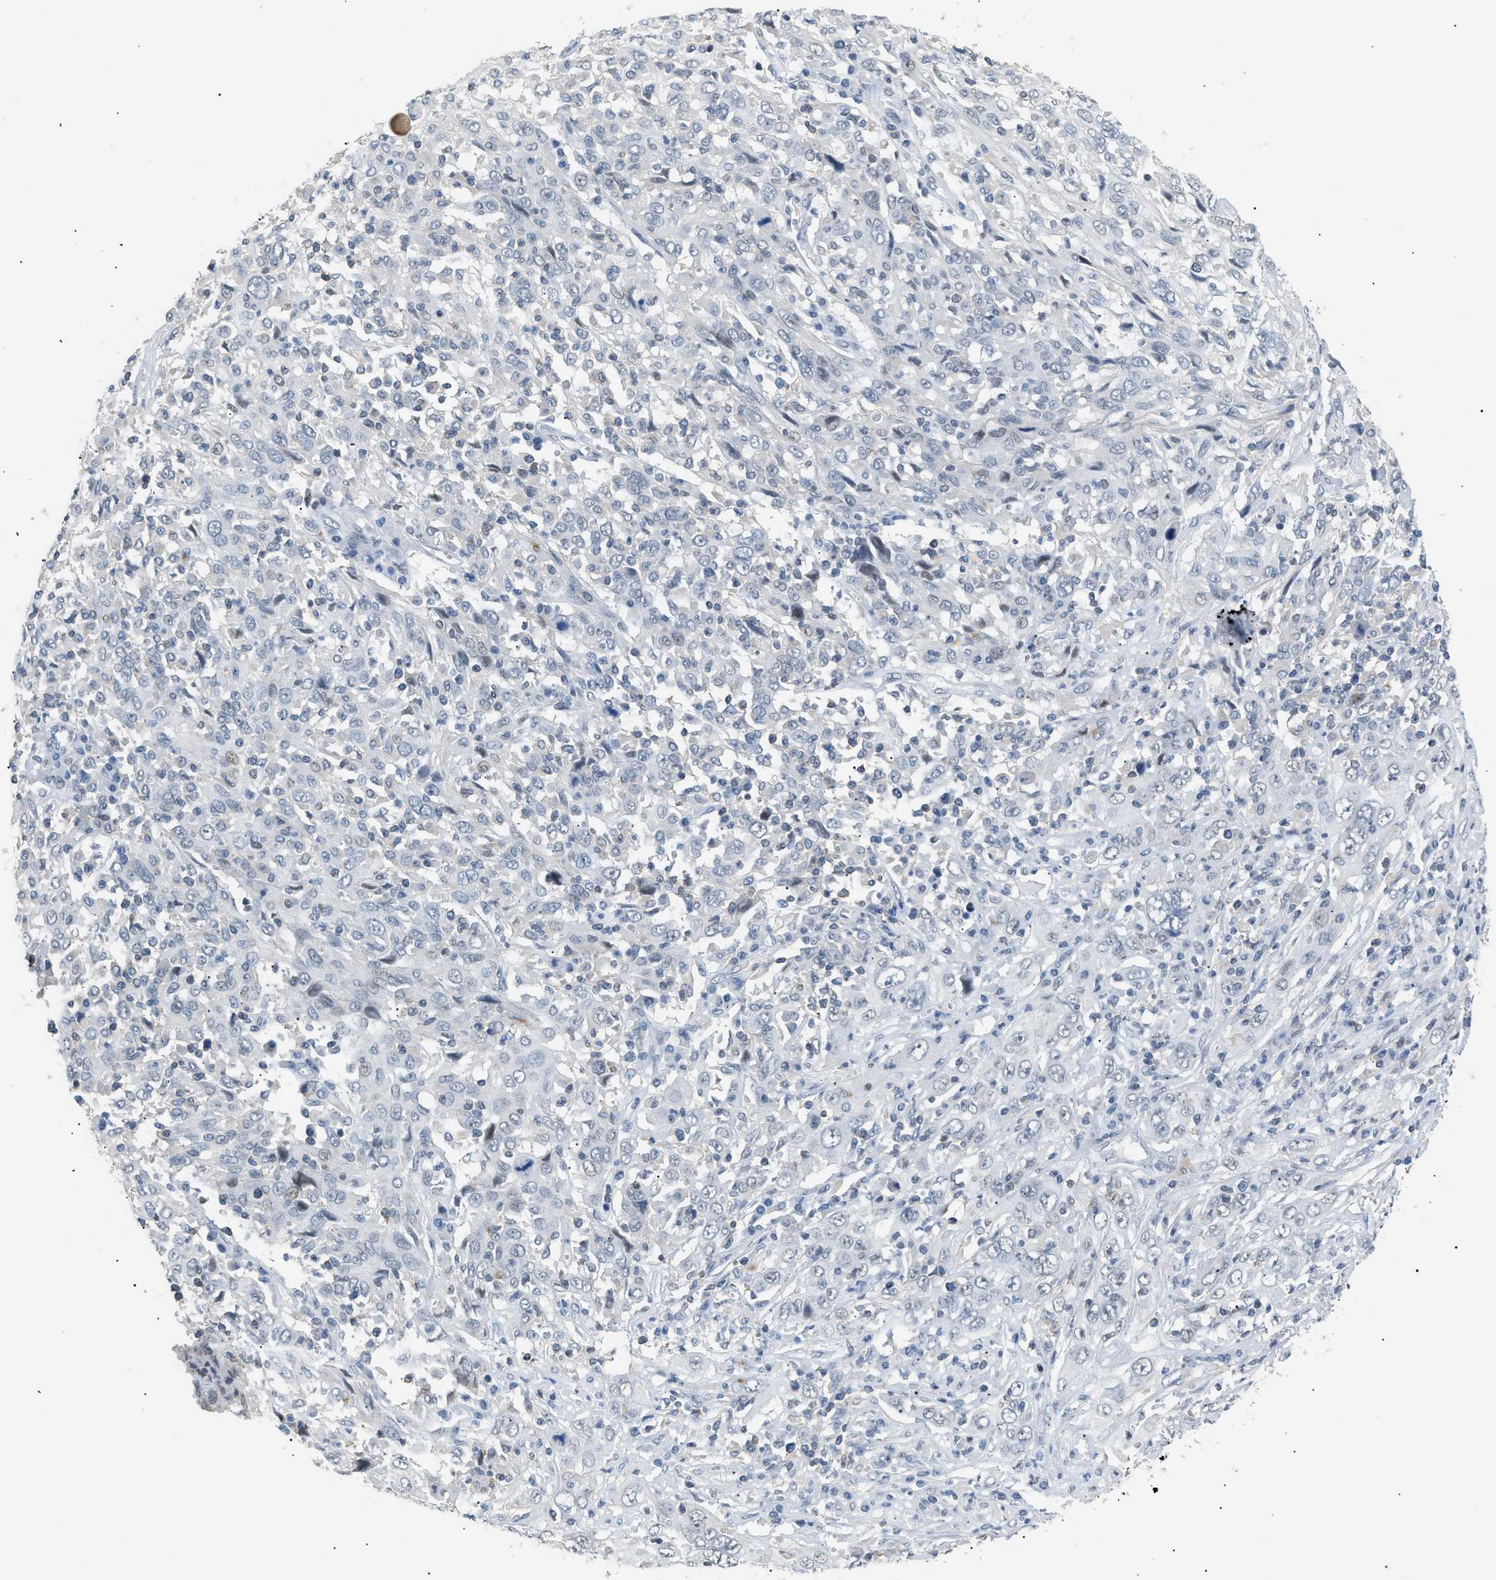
{"staining": {"intensity": "negative", "quantity": "none", "location": "none"}, "tissue": "cervical cancer", "cell_type": "Tumor cells", "image_type": "cancer", "snomed": [{"axis": "morphology", "description": "Squamous cell carcinoma, NOS"}, {"axis": "topography", "description": "Cervix"}], "caption": "High magnification brightfield microscopy of cervical cancer stained with DAB (brown) and counterstained with hematoxylin (blue): tumor cells show no significant expression. (DAB immunohistochemistry (IHC) visualized using brightfield microscopy, high magnification).", "gene": "KCNC3", "patient": {"sex": "female", "age": 46}}